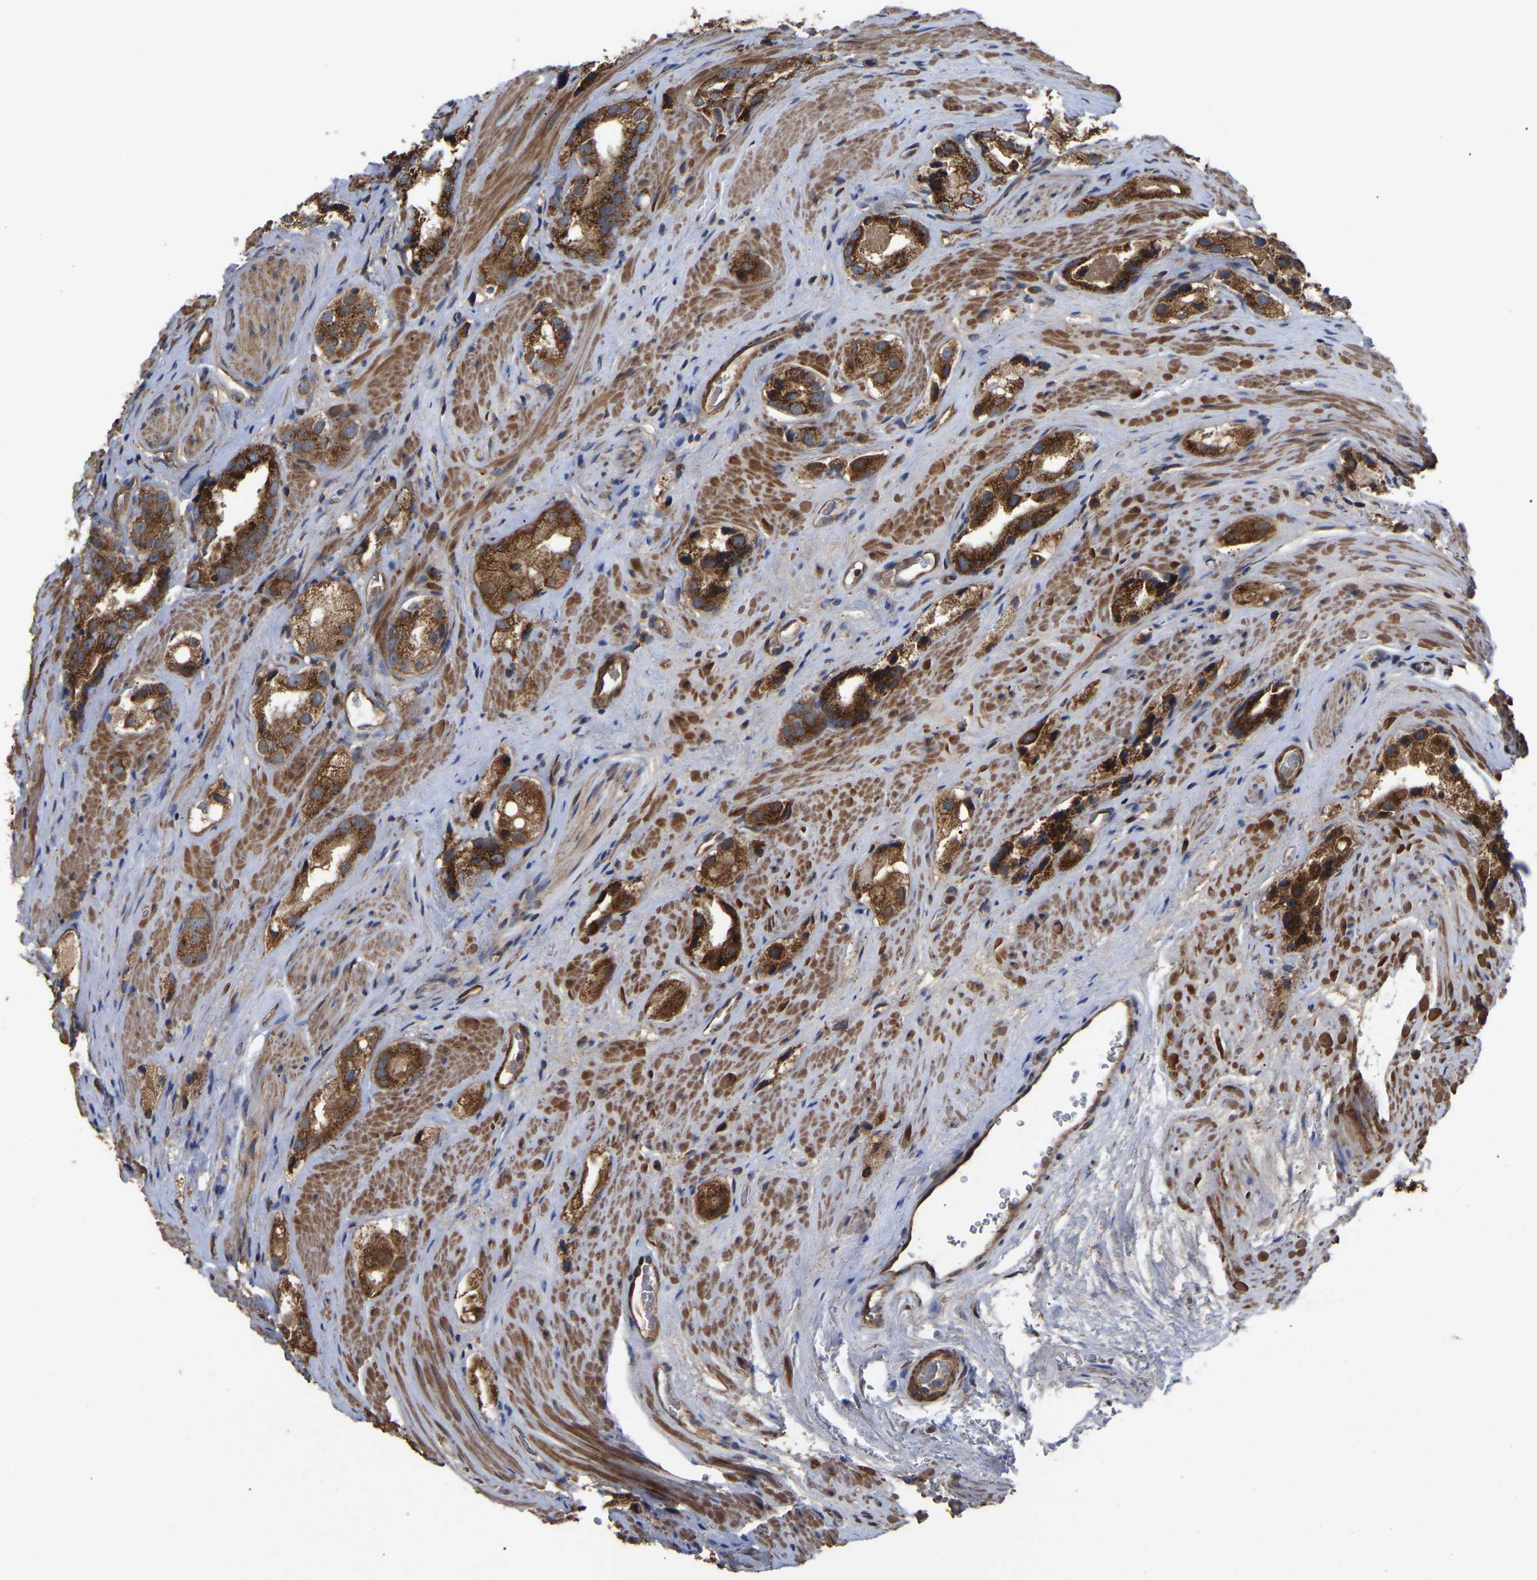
{"staining": {"intensity": "strong", "quantity": ">75%", "location": "cytoplasmic/membranous"}, "tissue": "prostate cancer", "cell_type": "Tumor cells", "image_type": "cancer", "snomed": [{"axis": "morphology", "description": "Adenocarcinoma, High grade"}, {"axis": "topography", "description": "Prostate"}], "caption": "Immunohistochemistry image of human prostate high-grade adenocarcinoma stained for a protein (brown), which displays high levels of strong cytoplasmic/membranous expression in about >75% of tumor cells.", "gene": "GCC1", "patient": {"sex": "male", "age": 63}}